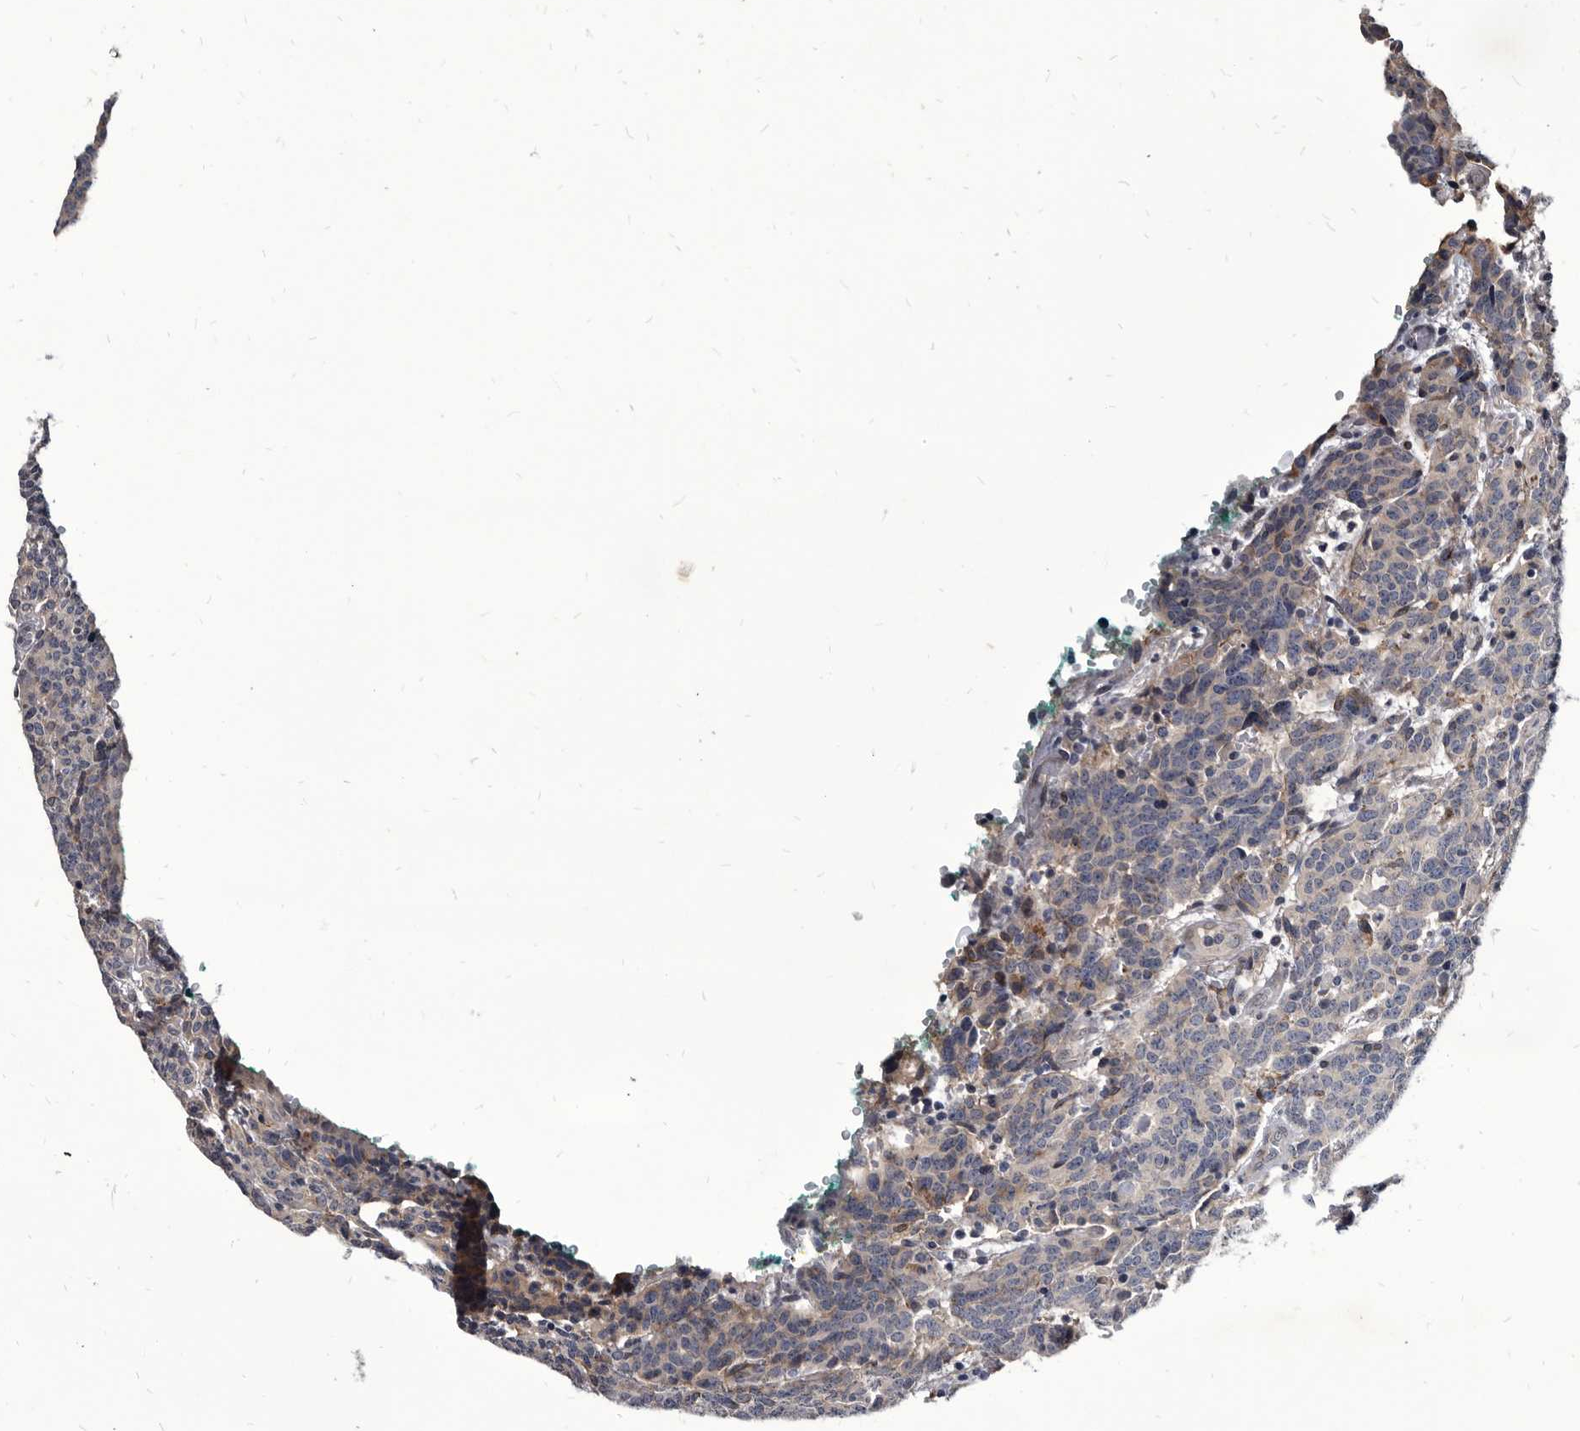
{"staining": {"intensity": "weak", "quantity": "<25%", "location": "cytoplasmic/membranous"}, "tissue": "carcinoid", "cell_type": "Tumor cells", "image_type": "cancer", "snomed": [{"axis": "morphology", "description": "Carcinoid, malignant, NOS"}, {"axis": "topography", "description": "Lung"}], "caption": "The immunohistochemistry image has no significant expression in tumor cells of malignant carcinoid tissue.", "gene": "PROM1", "patient": {"sex": "female", "age": 46}}